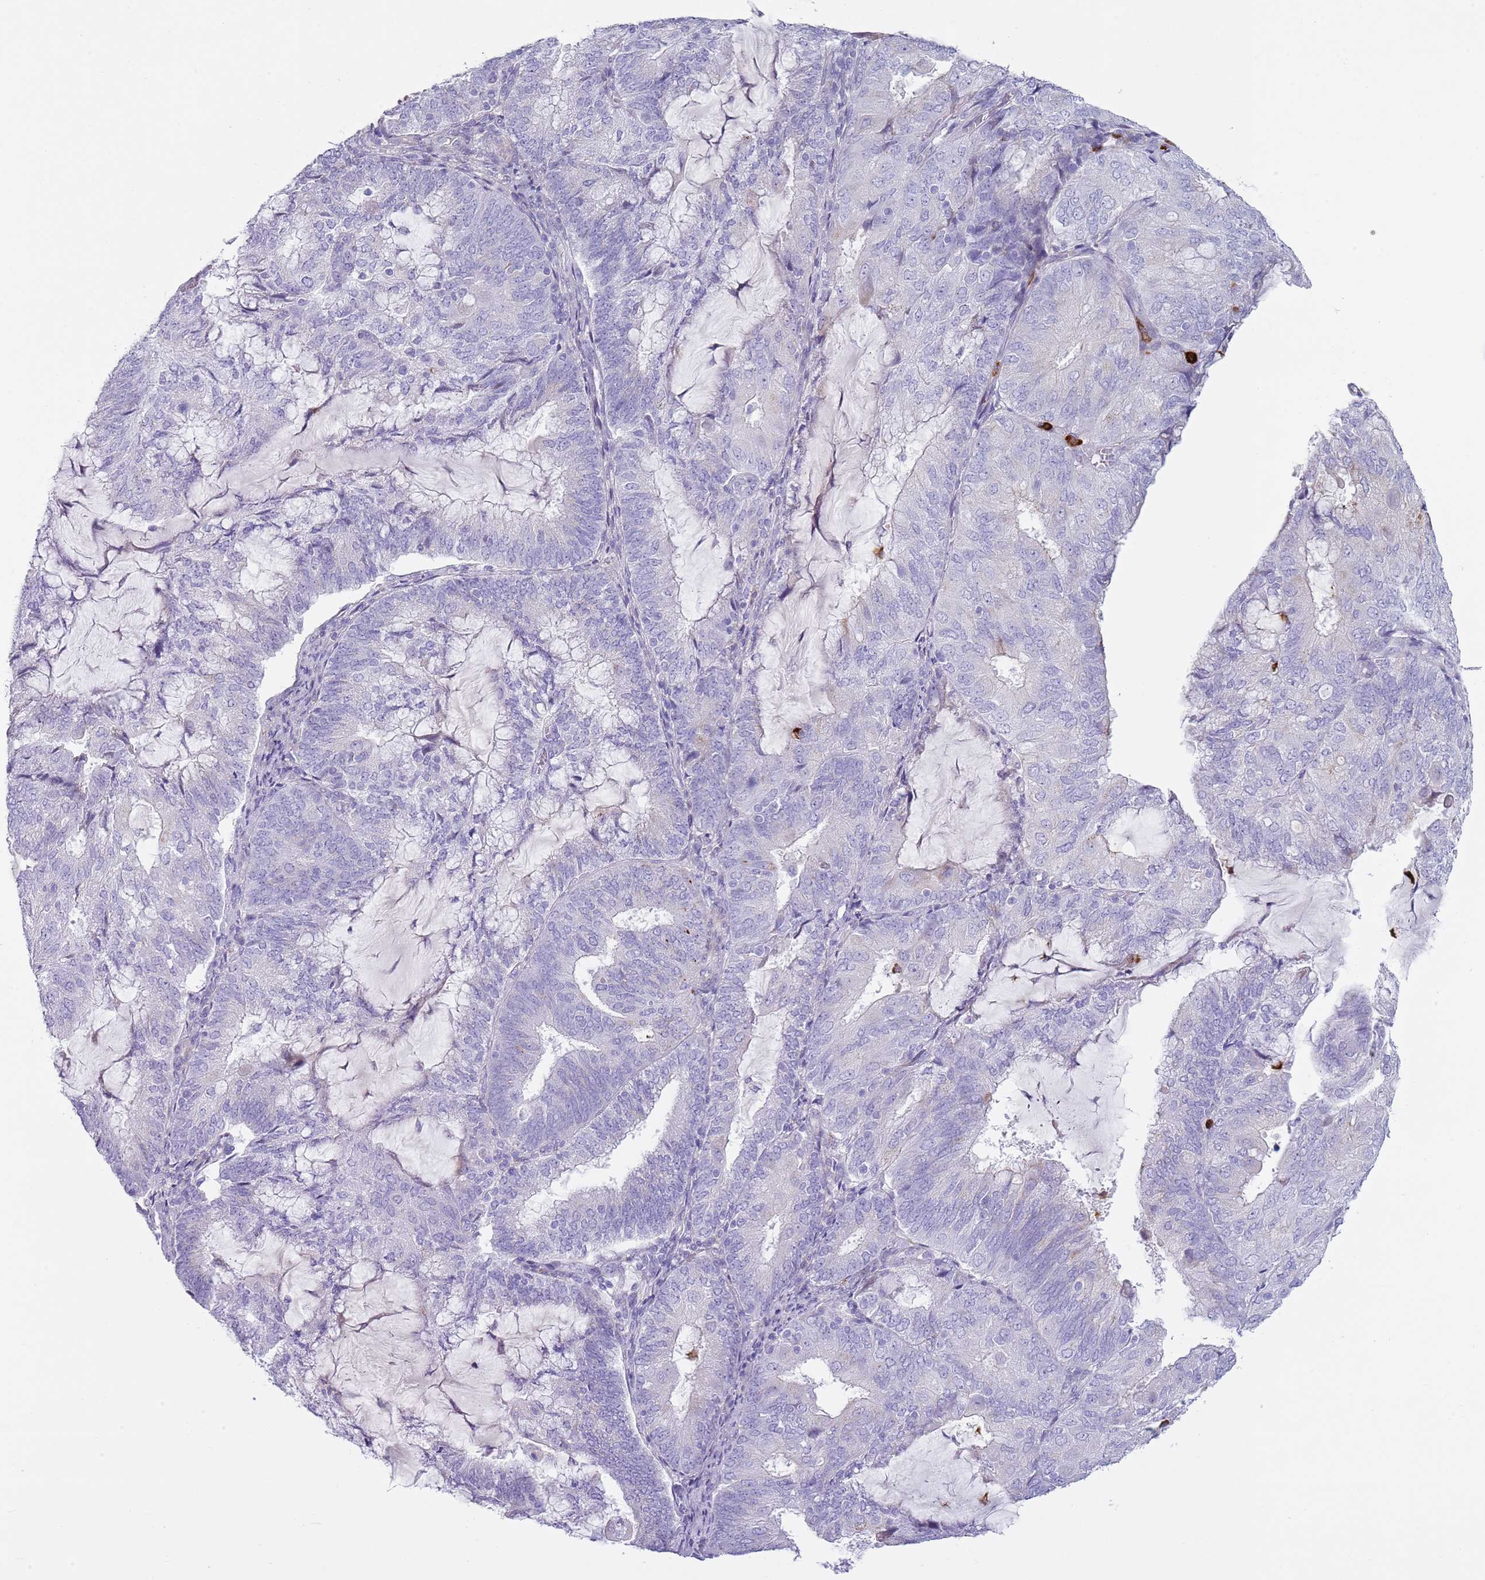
{"staining": {"intensity": "negative", "quantity": "none", "location": "none"}, "tissue": "endometrial cancer", "cell_type": "Tumor cells", "image_type": "cancer", "snomed": [{"axis": "morphology", "description": "Adenocarcinoma, NOS"}, {"axis": "topography", "description": "Endometrium"}], "caption": "Human endometrial cancer stained for a protein using immunohistochemistry displays no positivity in tumor cells.", "gene": "CD177", "patient": {"sex": "female", "age": 81}}